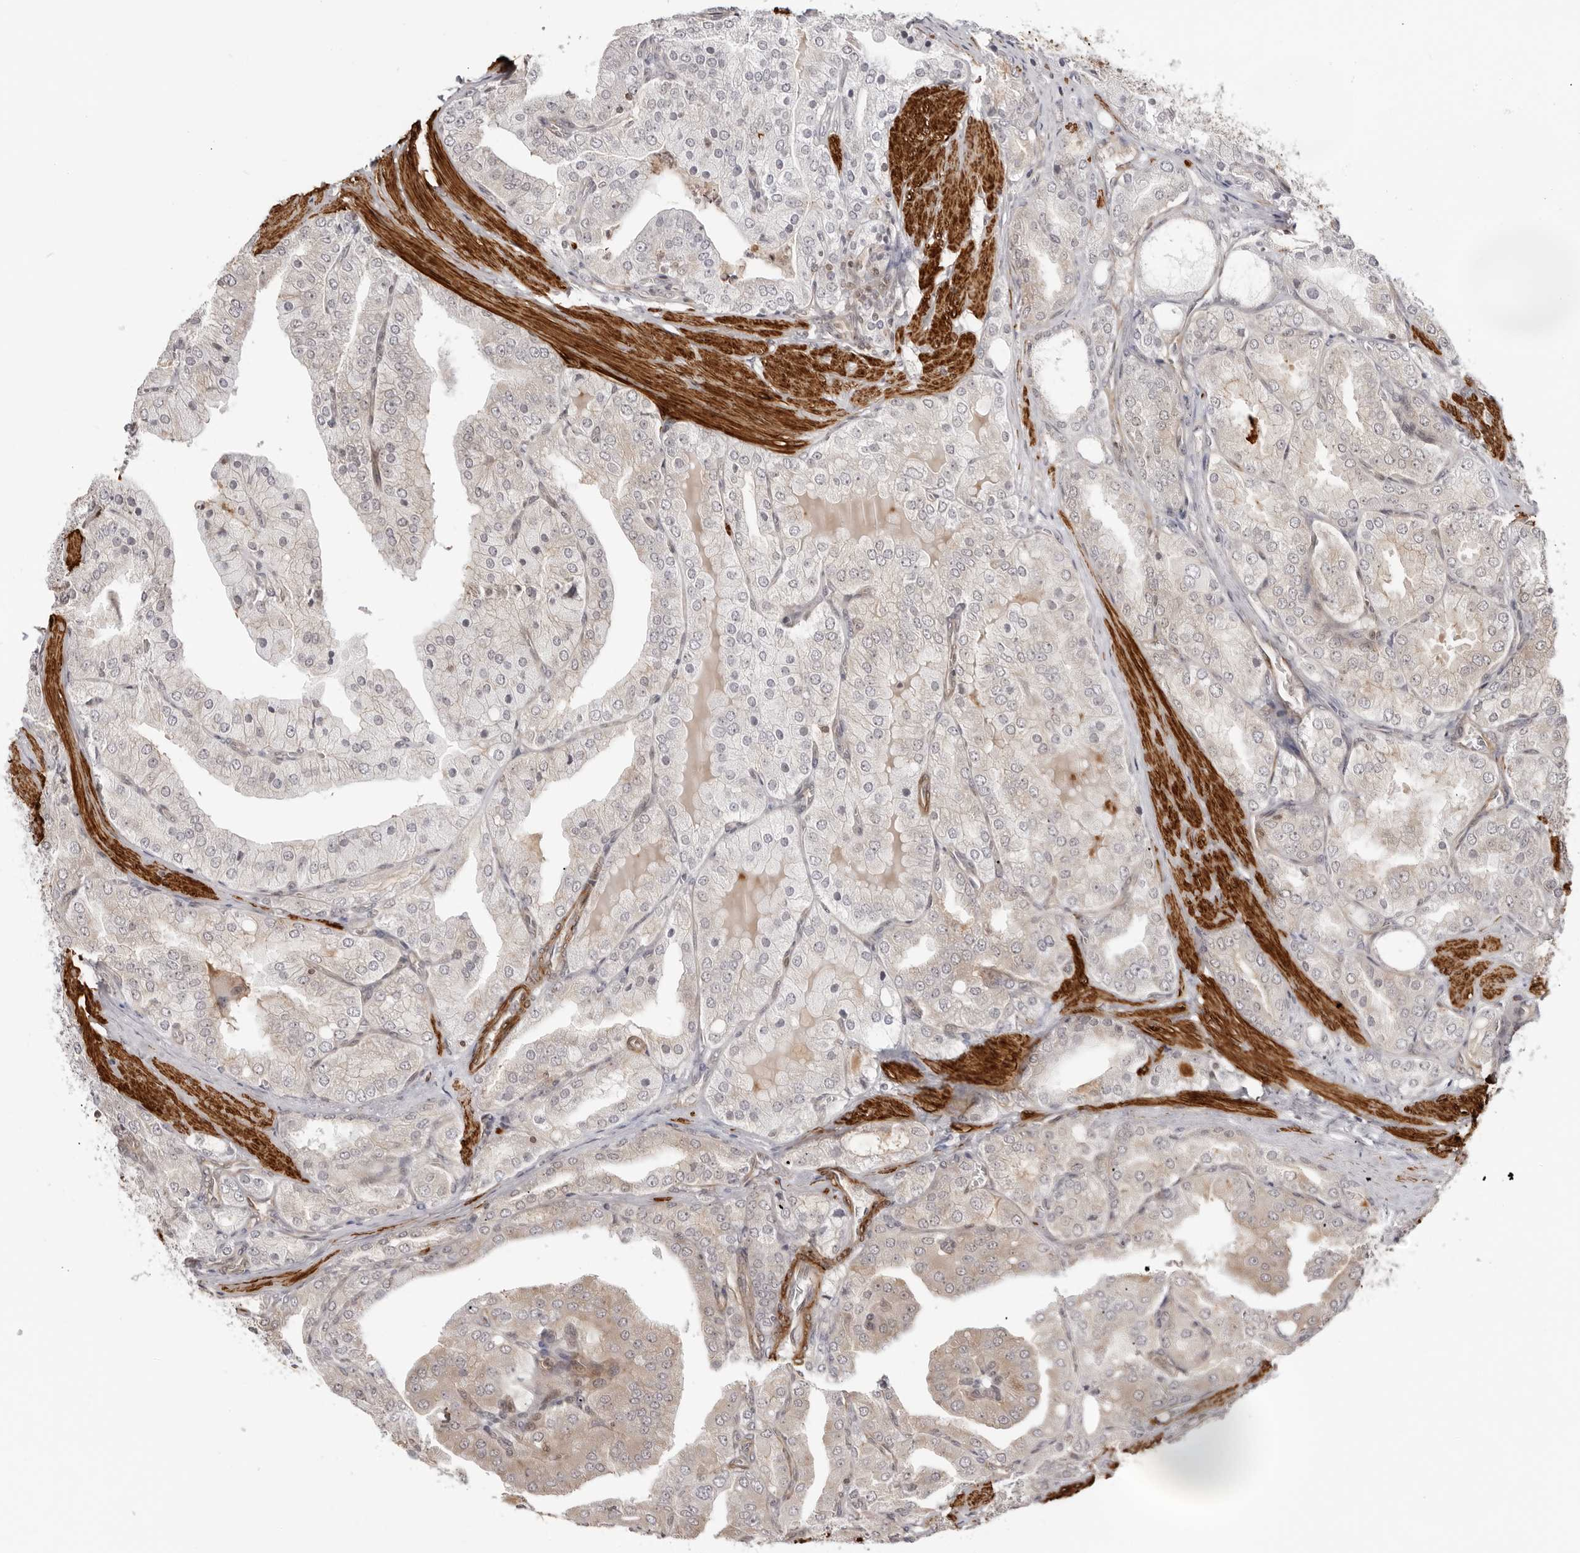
{"staining": {"intensity": "weak", "quantity": "<25%", "location": "cytoplasmic/membranous"}, "tissue": "prostate cancer", "cell_type": "Tumor cells", "image_type": "cancer", "snomed": [{"axis": "morphology", "description": "Adenocarcinoma, High grade"}, {"axis": "topography", "description": "Prostate"}], "caption": "An image of prostate cancer stained for a protein reveals no brown staining in tumor cells. (Brightfield microscopy of DAB (3,3'-diaminobenzidine) IHC at high magnification).", "gene": "UNK", "patient": {"sex": "male", "age": 50}}